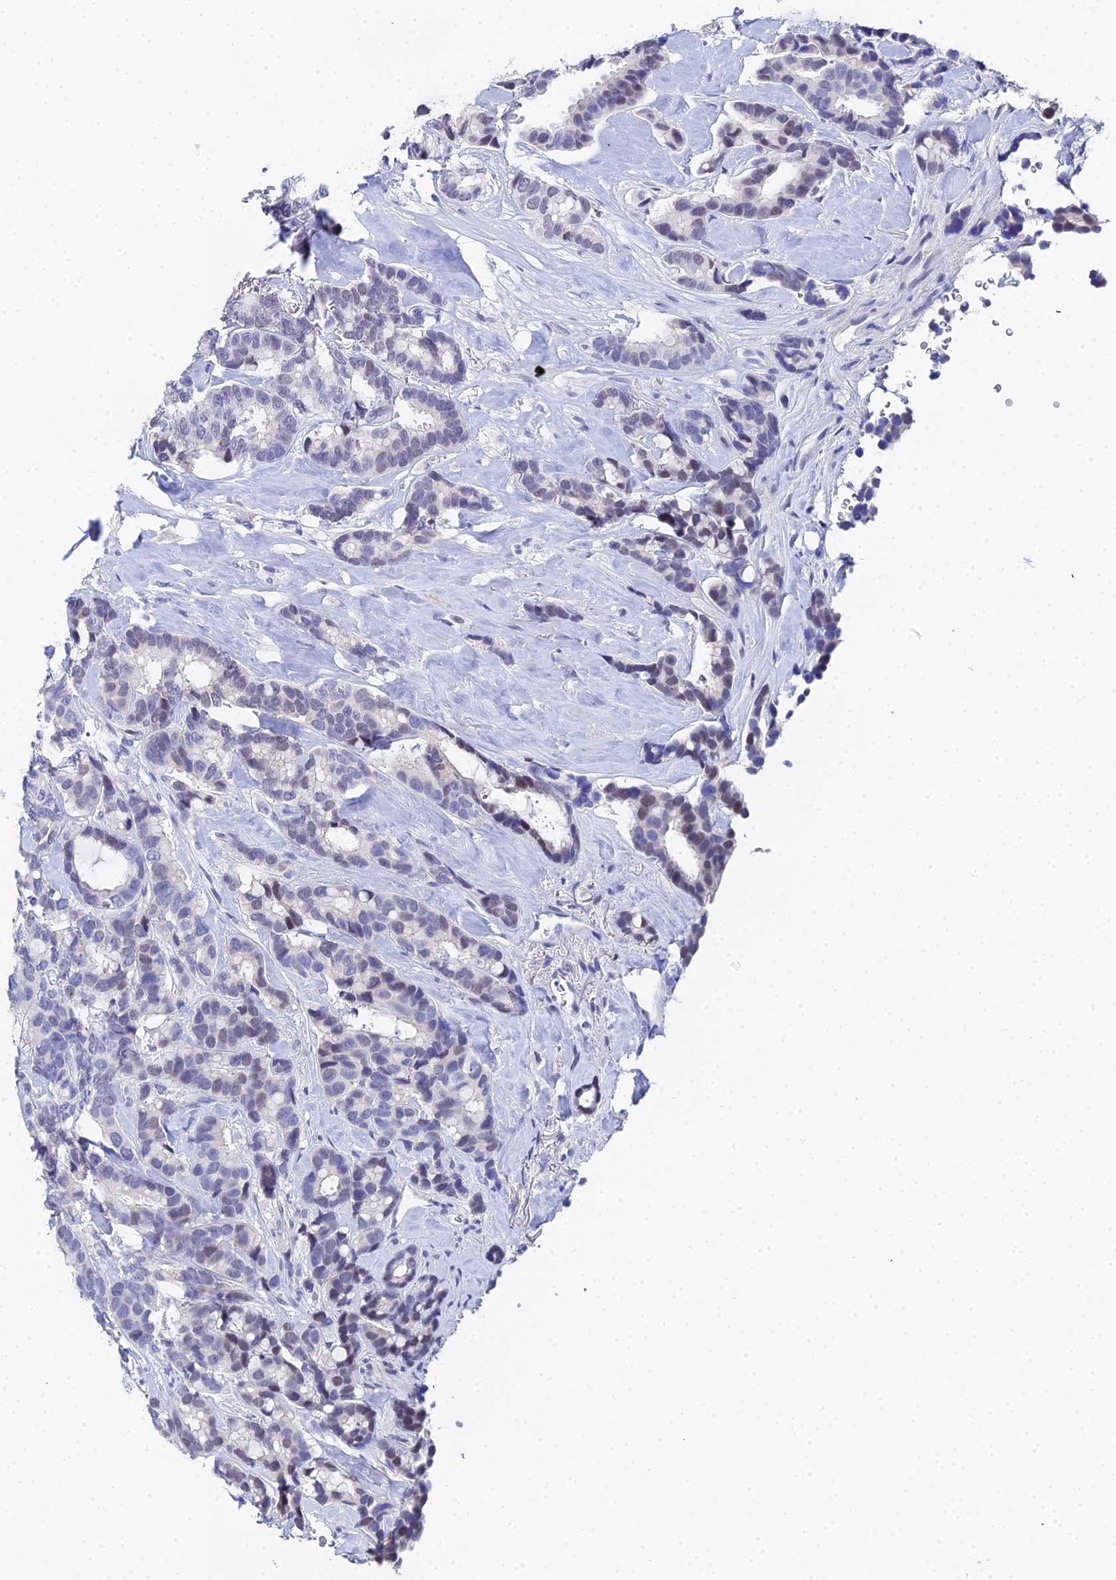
{"staining": {"intensity": "weak", "quantity": "<25%", "location": "nuclear"}, "tissue": "breast cancer", "cell_type": "Tumor cells", "image_type": "cancer", "snomed": [{"axis": "morphology", "description": "Duct carcinoma"}, {"axis": "topography", "description": "Breast"}], "caption": "Breast cancer was stained to show a protein in brown. There is no significant positivity in tumor cells. The staining is performed using DAB brown chromogen with nuclei counter-stained in using hematoxylin.", "gene": "OCM", "patient": {"sex": "female", "age": 87}}